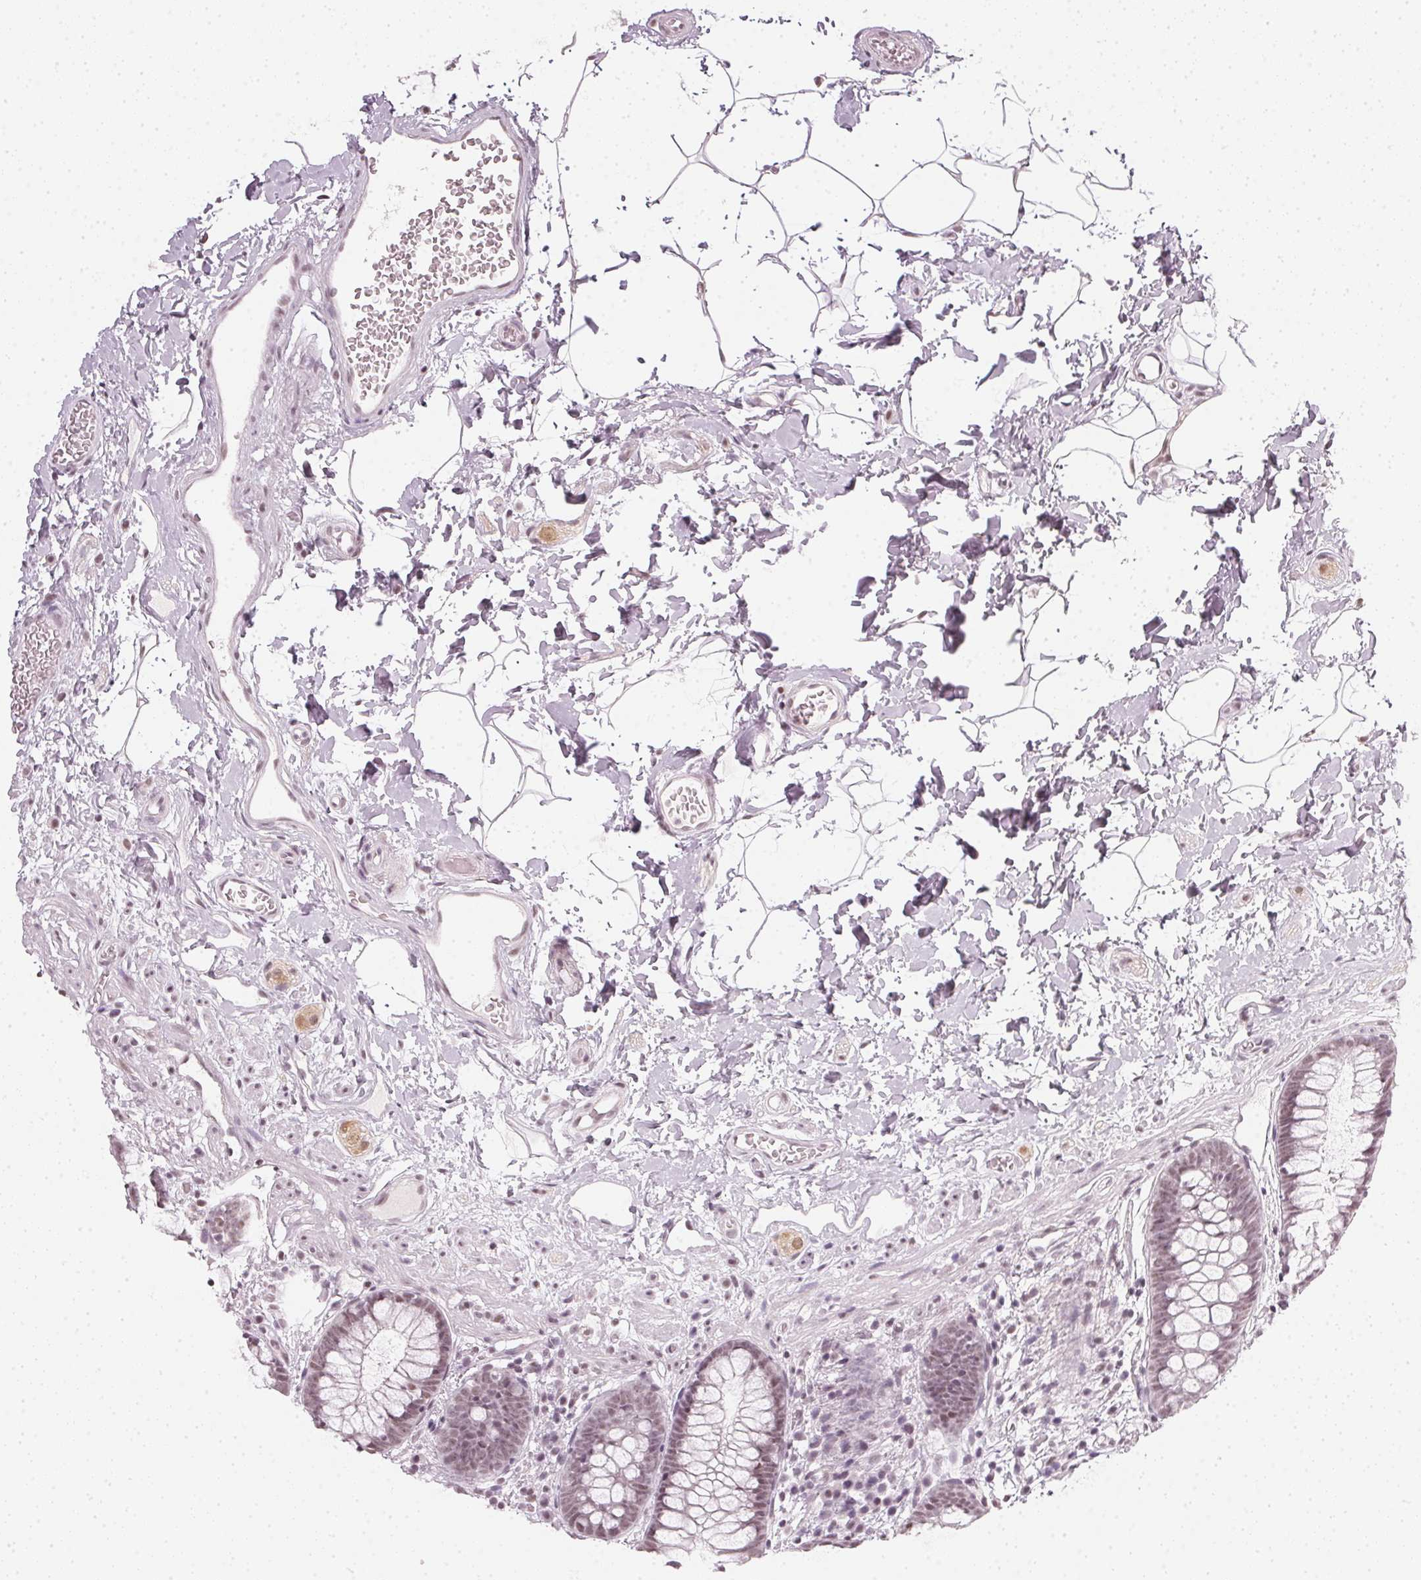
{"staining": {"intensity": "weak", "quantity": "25%-75%", "location": "nuclear"}, "tissue": "rectum", "cell_type": "Glandular cells", "image_type": "normal", "snomed": [{"axis": "morphology", "description": "Normal tissue, NOS"}, {"axis": "topography", "description": "Rectum"}], "caption": "A histopathology image of rectum stained for a protein displays weak nuclear brown staining in glandular cells. (DAB = brown stain, brightfield microscopy at high magnification).", "gene": "DNAJC6", "patient": {"sex": "female", "age": 62}}